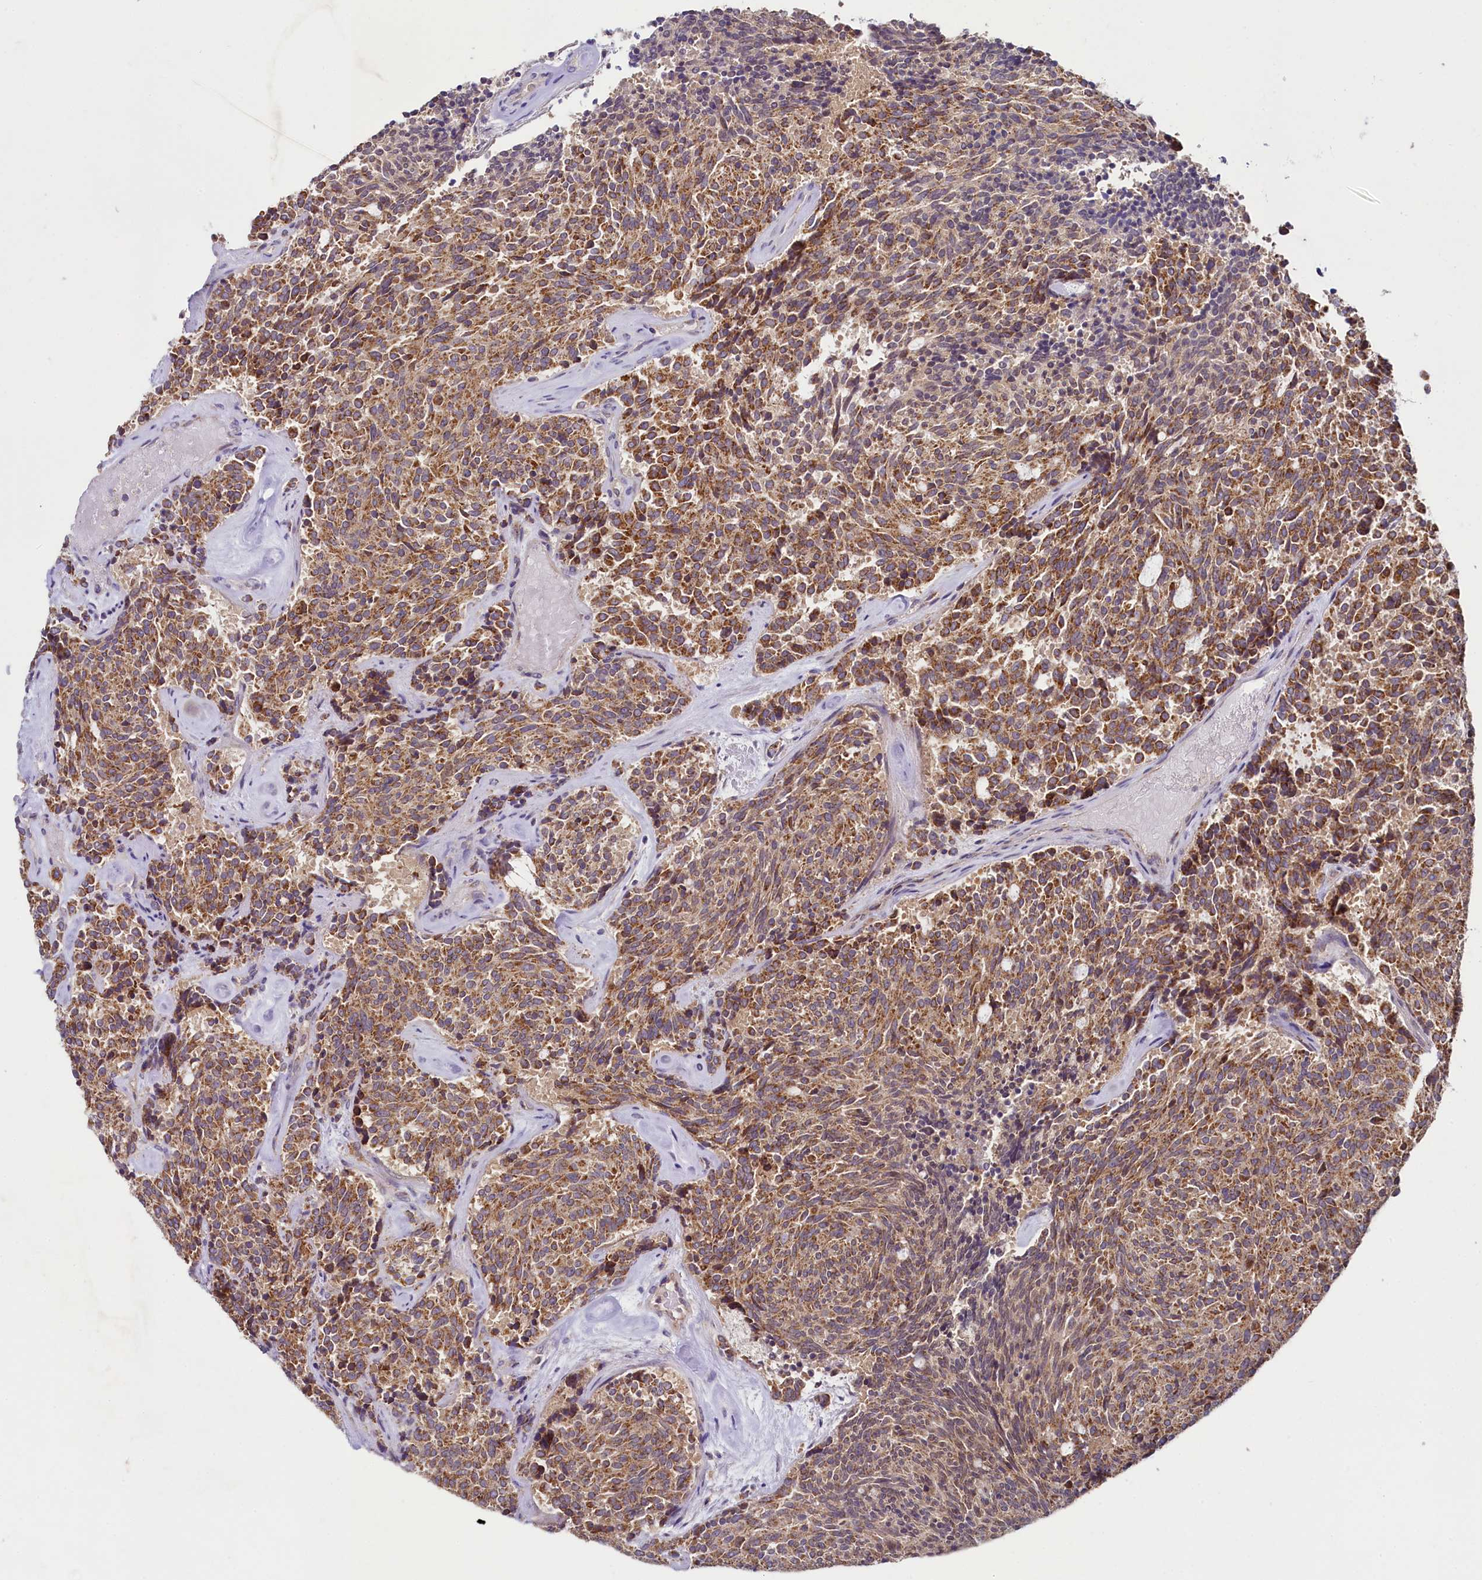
{"staining": {"intensity": "moderate", "quantity": ">75%", "location": "cytoplasmic/membranous"}, "tissue": "carcinoid", "cell_type": "Tumor cells", "image_type": "cancer", "snomed": [{"axis": "morphology", "description": "Carcinoid, malignant, NOS"}, {"axis": "topography", "description": "Pancreas"}], "caption": "A micrograph of carcinoid (malignant) stained for a protein shows moderate cytoplasmic/membranous brown staining in tumor cells. (Brightfield microscopy of DAB IHC at high magnification).", "gene": "MRPL57", "patient": {"sex": "female", "age": 54}}